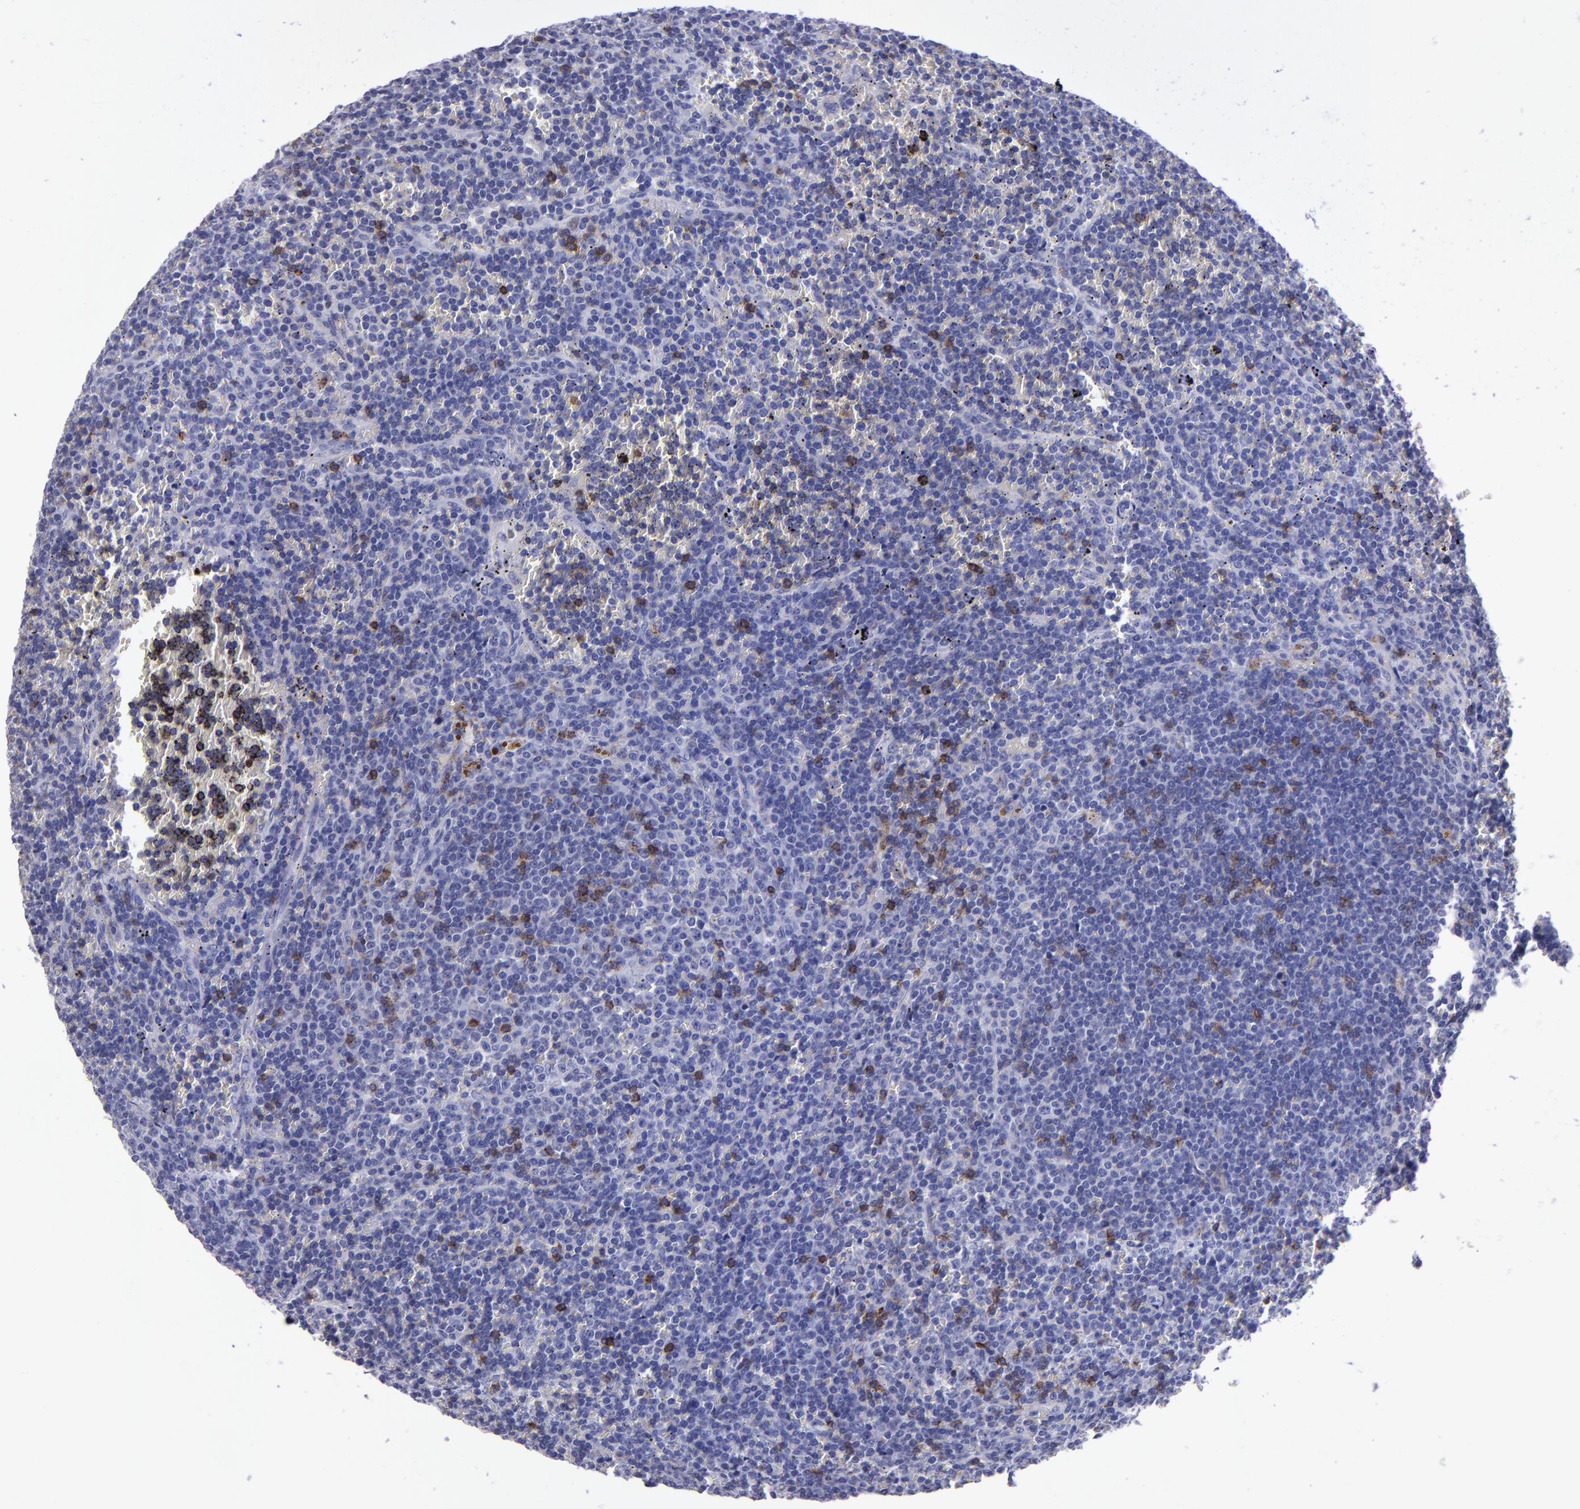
{"staining": {"intensity": "negative", "quantity": "none", "location": "none"}, "tissue": "lymphoma", "cell_type": "Tumor cells", "image_type": "cancer", "snomed": [{"axis": "morphology", "description": "Malignant lymphoma, non-Hodgkin's type, Low grade"}, {"axis": "topography", "description": "Spleen"}], "caption": "This is a micrograph of immunohistochemistry (IHC) staining of malignant lymphoma, non-Hodgkin's type (low-grade), which shows no staining in tumor cells.", "gene": "CD6", "patient": {"sex": "male", "age": 80}}